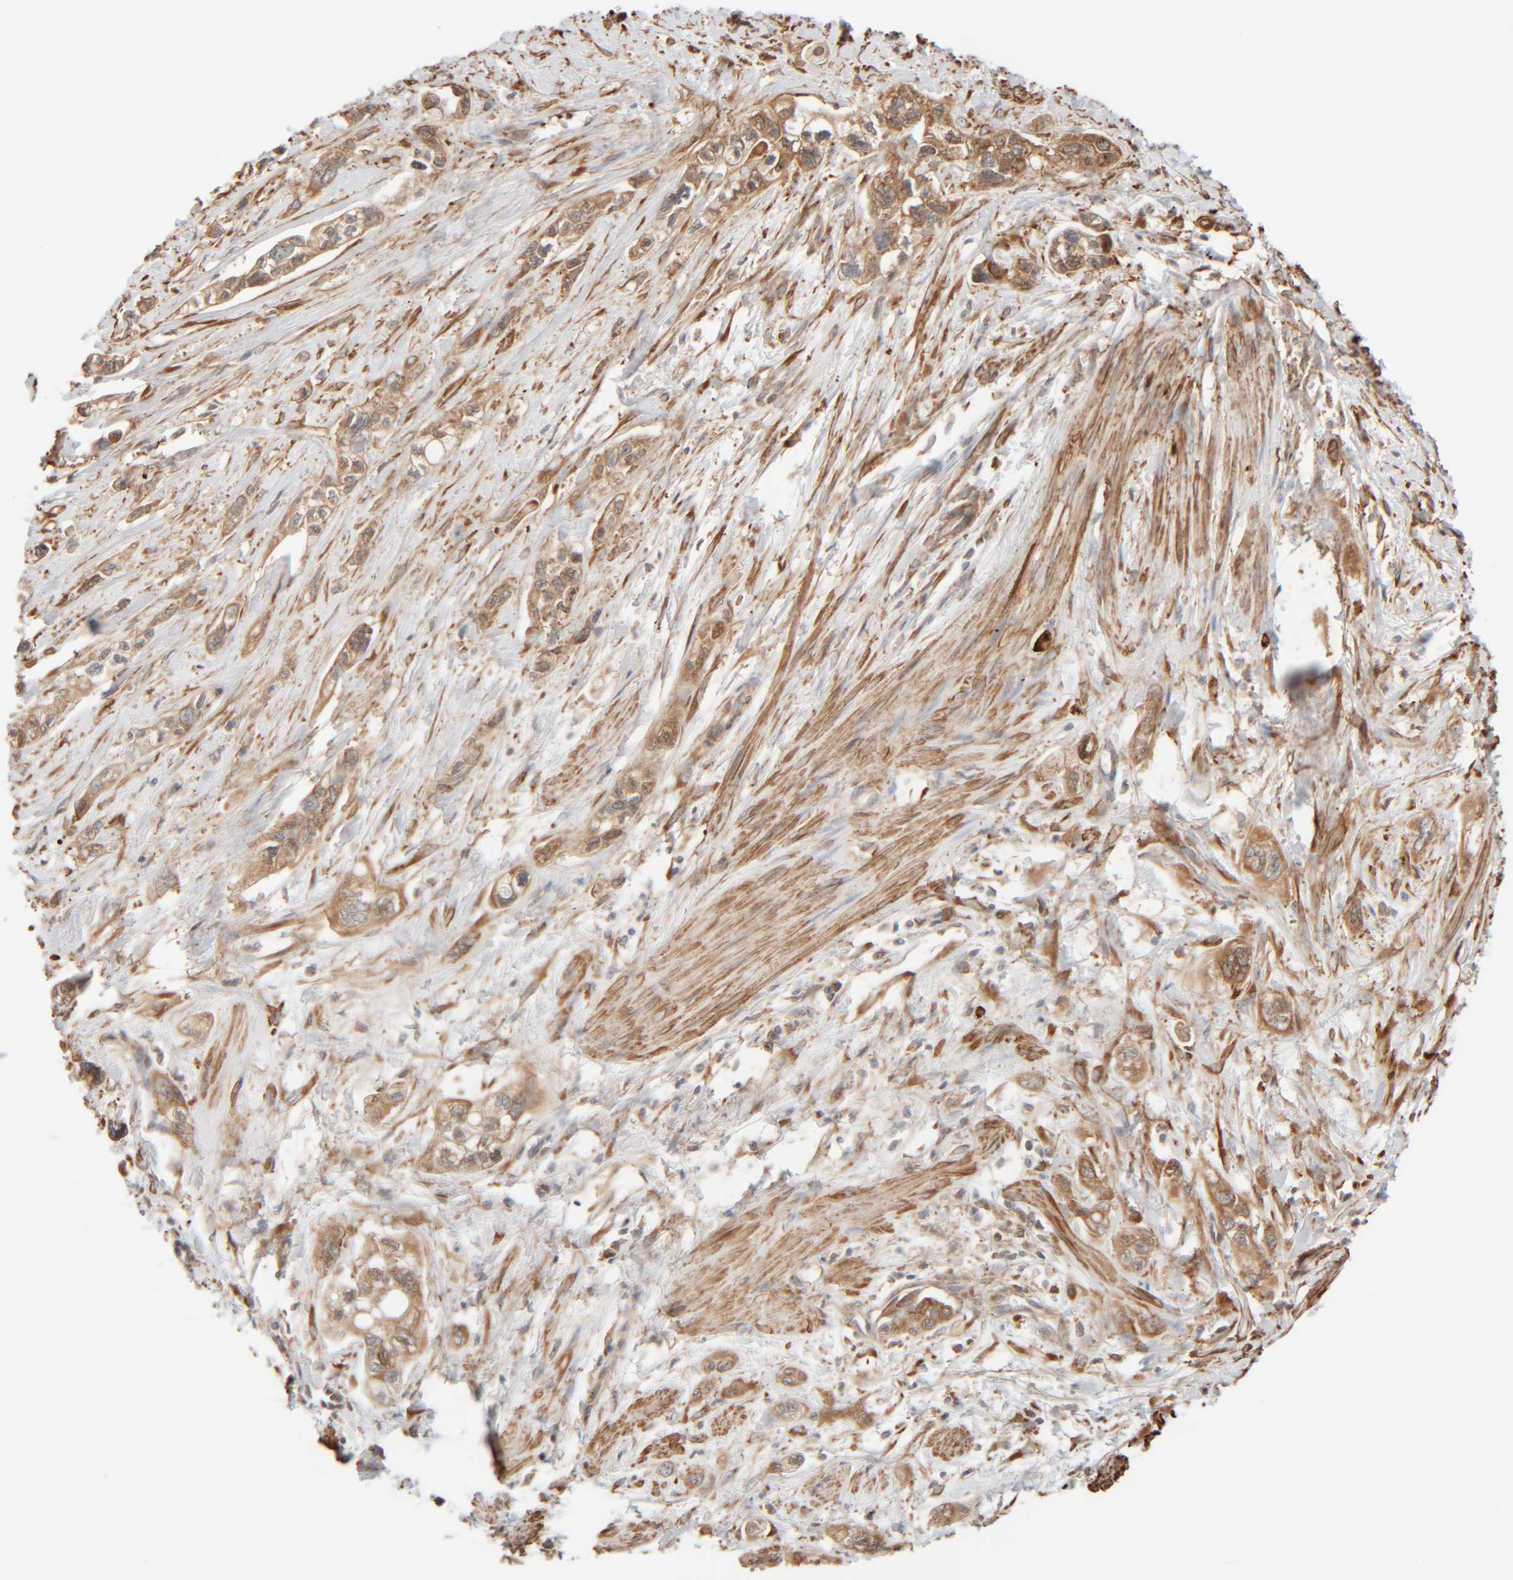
{"staining": {"intensity": "moderate", "quantity": ">75%", "location": "cytoplasmic/membranous"}, "tissue": "pancreatic cancer", "cell_type": "Tumor cells", "image_type": "cancer", "snomed": [{"axis": "morphology", "description": "Adenocarcinoma, NOS"}, {"axis": "topography", "description": "Pancreas"}], "caption": "Moderate cytoplasmic/membranous protein expression is present in about >75% of tumor cells in pancreatic cancer. (Brightfield microscopy of DAB IHC at high magnification).", "gene": "INTS1", "patient": {"sex": "male", "age": 74}}